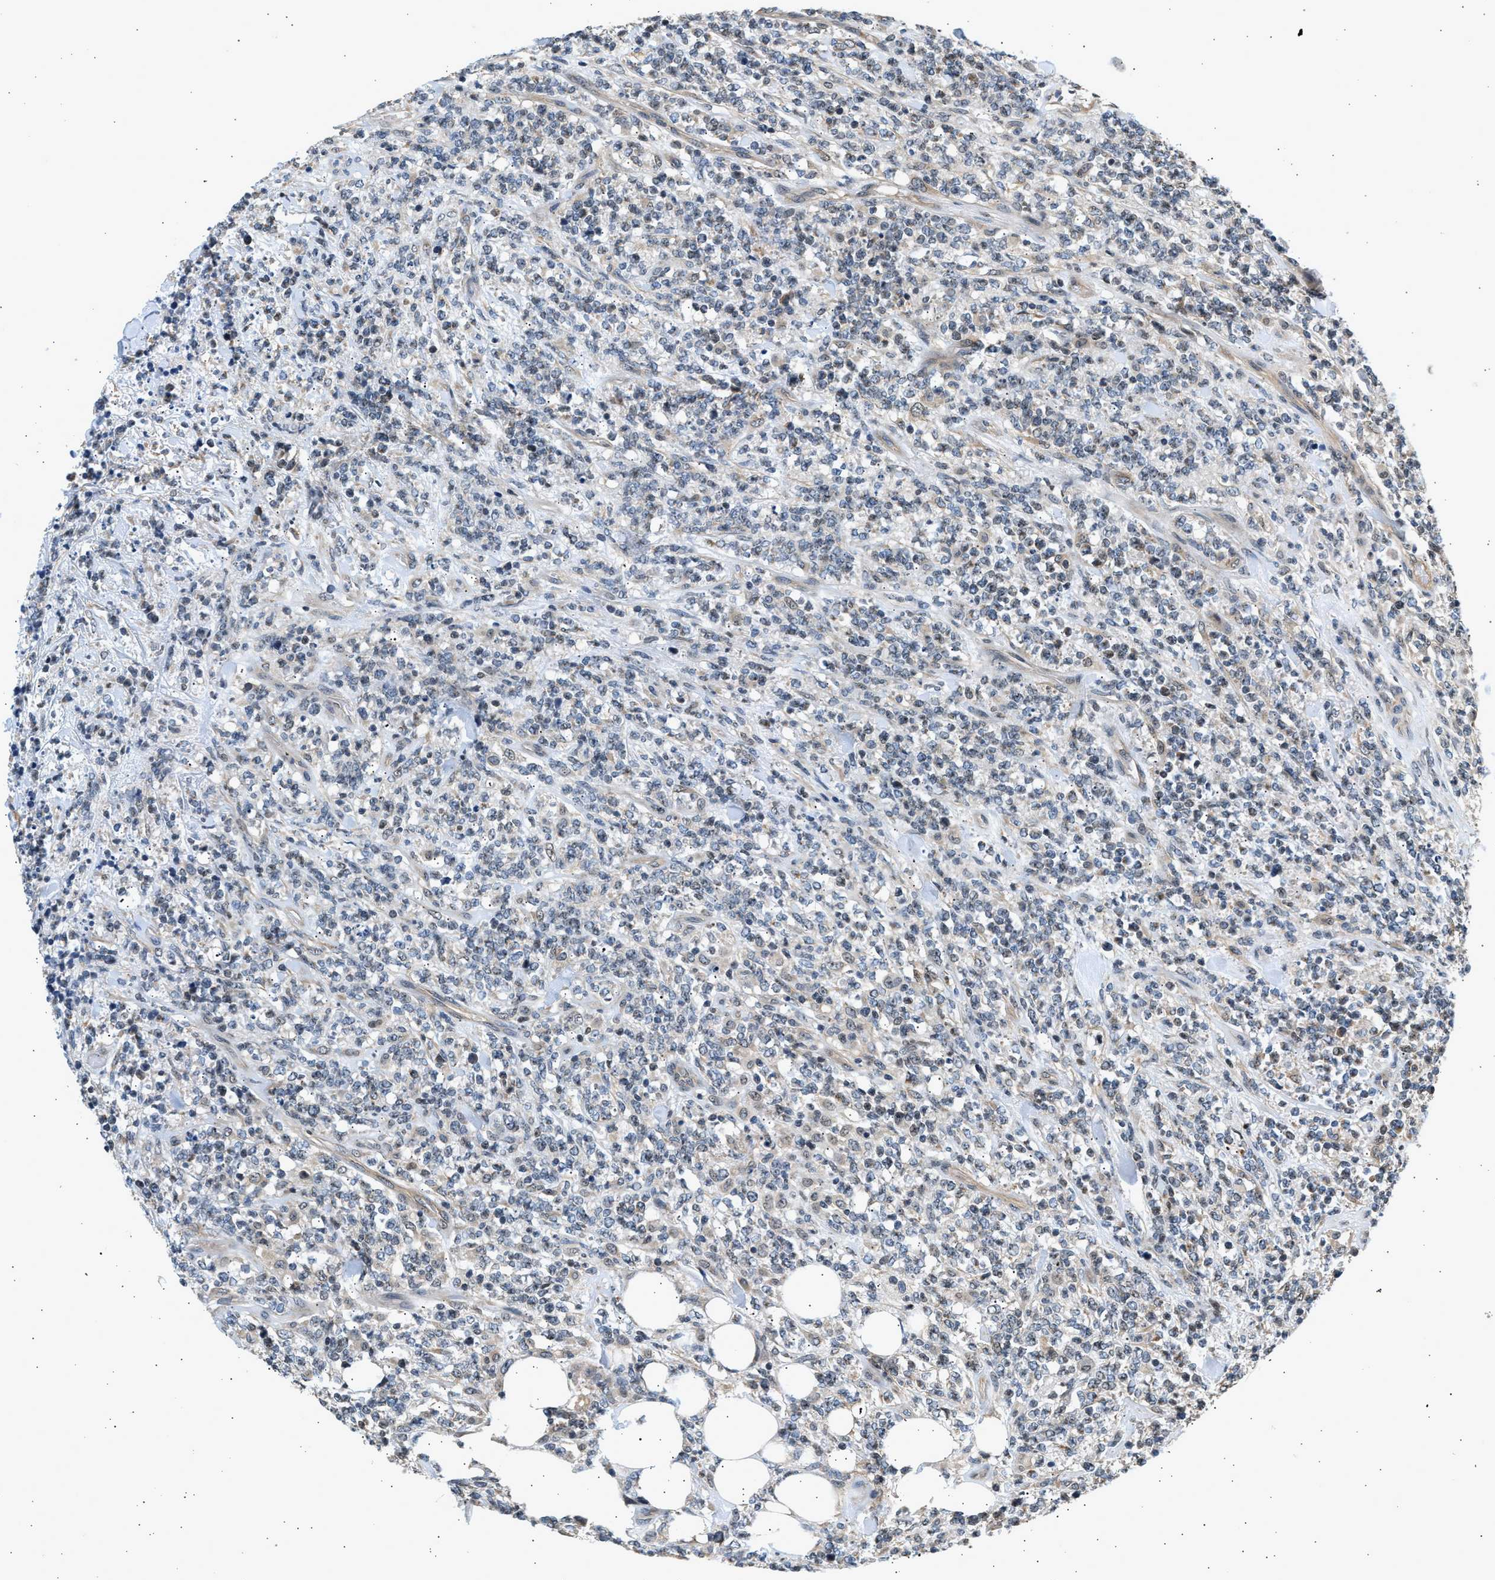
{"staining": {"intensity": "negative", "quantity": "none", "location": "none"}, "tissue": "lymphoma", "cell_type": "Tumor cells", "image_type": "cancer", "snomed": [{"axis": "morphology", "description": "Malignant lymphoma, non-Hodgkin's type, High grade"}, {"axis": "topography", "description": "Soft tissue"}], "caption": "Immunohistochemical staining of lymphoma reveals no significant staining in tumor cells. Brightfield microscopy of immunohistochemistry (IHC) stained with DAB (brown) and hematoxylin (blue), captured at high magnification.", "gene": "WDR31", "patient": {"sex": "male", "age": 18}}